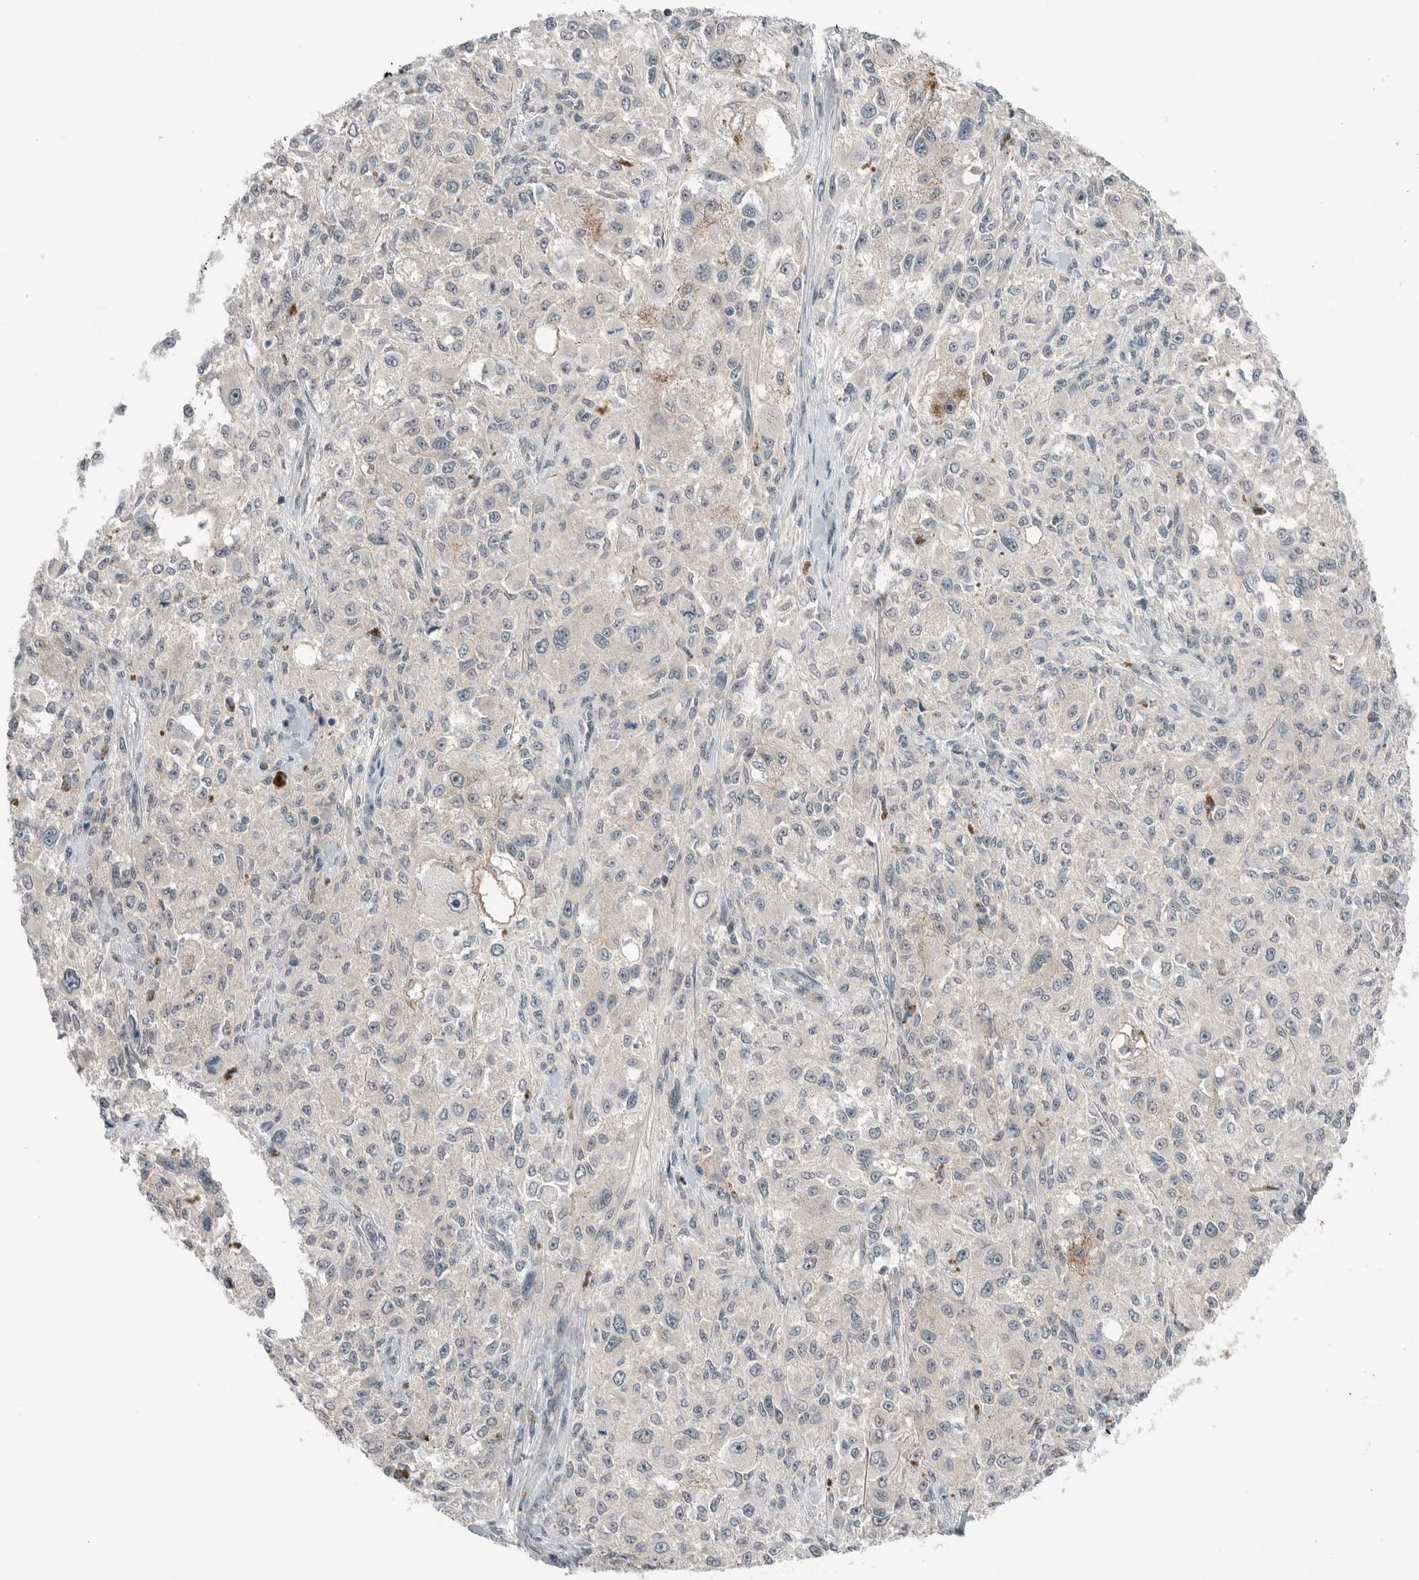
{"staining": {"intensity": "weak", "quantity": "<25%", "location": "cytoplasmic/membranous"}, "tissue": "melanoma", "cell_type": "Tumor cells", "image_type": "cancer", "snomed": [{"axis": "morphology", "description": "Necrosis, NOS"}, {"axis": "morphology", "description": "Malignant melanoma, NOS"}, {"axis": "topography", "description": "Skin"}], "caption": "This is an immunohistochemistry photomicrograph of human melanoma. There is no positivity in tumor cells.", "gene": "NTAQ1", "patient": {"sex": "female", "age": 87}}